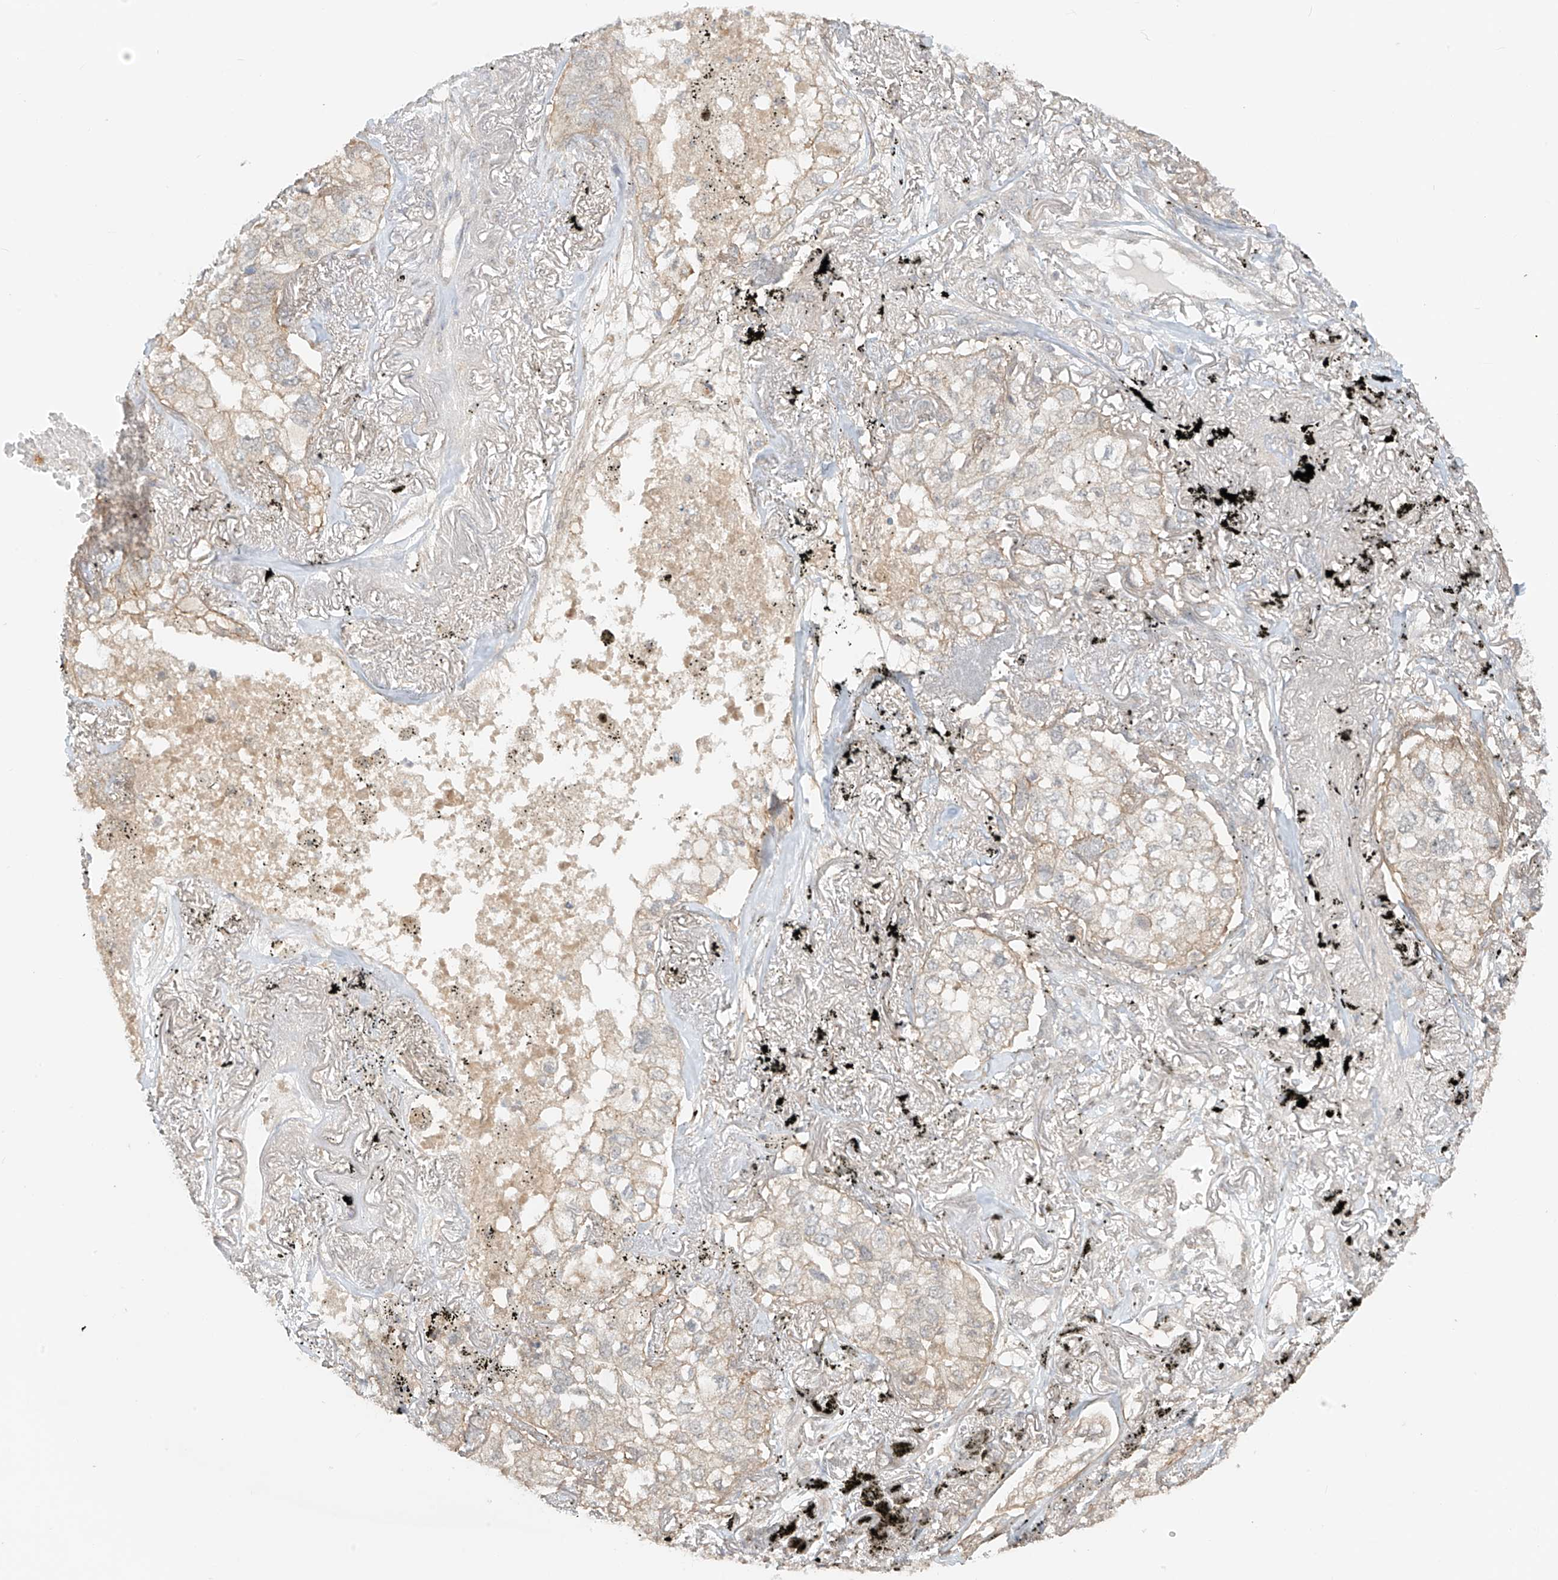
{"staining": {"intensity": "weak", "quantity": "<25%", "location": "cytoplasmic/membranous"}, "tissue": "lung cancer", "cell_type": "Tumor cells", "image_type": "cancer", "snomed": [{"axis": "morphology", "description": "Adenocarcinoma, NOS"}, {"axis": "topography", "description": "Lung"}], "caption": "A high-resolution micrograph shows immunohistochemistry staining of adenocarcinoma (lung), which exhibits no significant expression in tumor cells.", "gene": "ABCD1", "patient": {"sex": "male", "age": 65}}